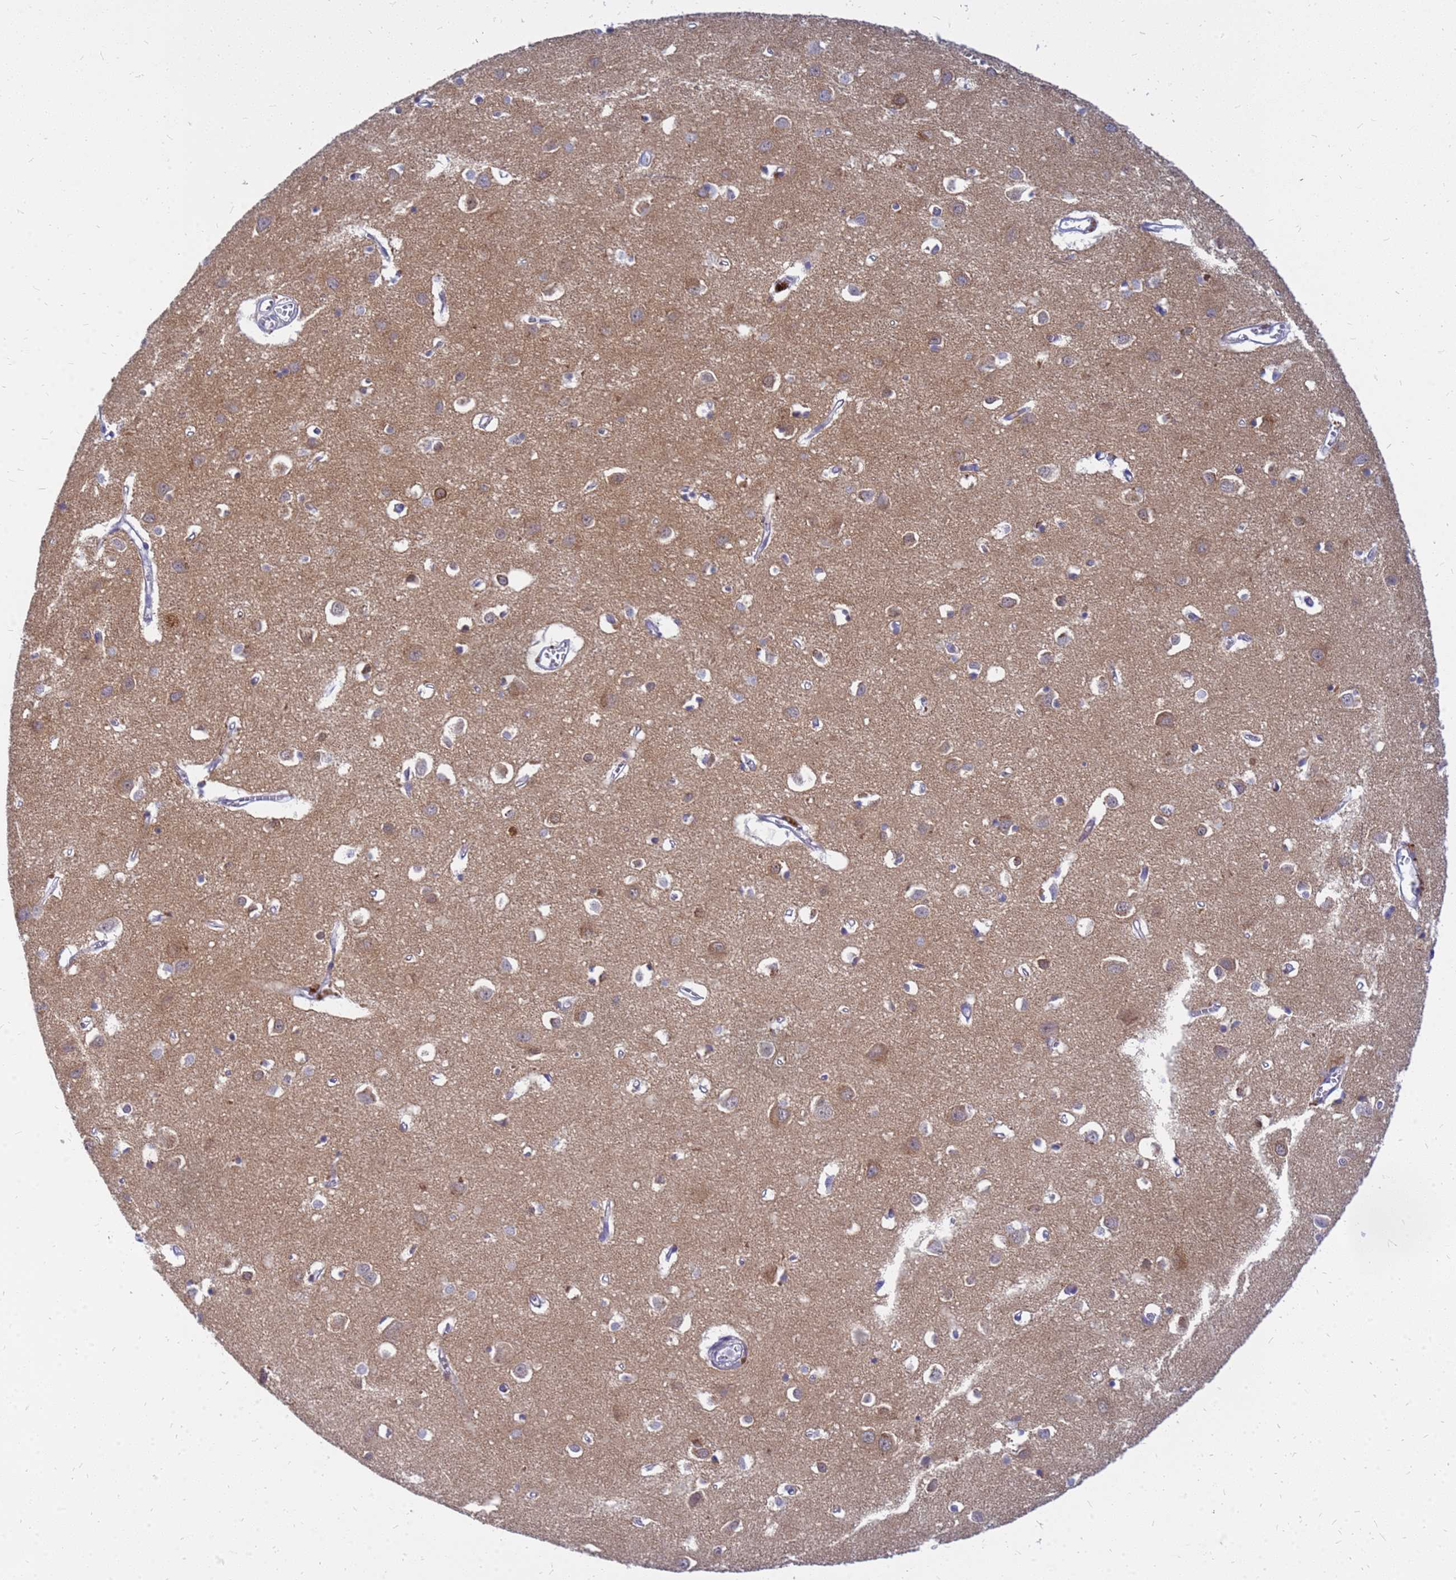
{"staining": {"intensity": "moderate", "quantity": "25%-75%", "location": "cytoplasmic/membranous"}, "tissue": "cerebral cortex", "cell_type": "Endothelial cells", "image_type": "normal", "snomed": [{"axis": "morphology", "description": "Normal tissue, NOS"}, {"axis": "topography", "description": "Cerebral cortex"}], "caption": "Cerebral cortex stained with a brown dye displays moderate cytoplasmic/membranous positive staining in about 25%-75% of endothelial cells.", "gene": "SRGAP3", "patient": {"sex": "female", "age": 64}}